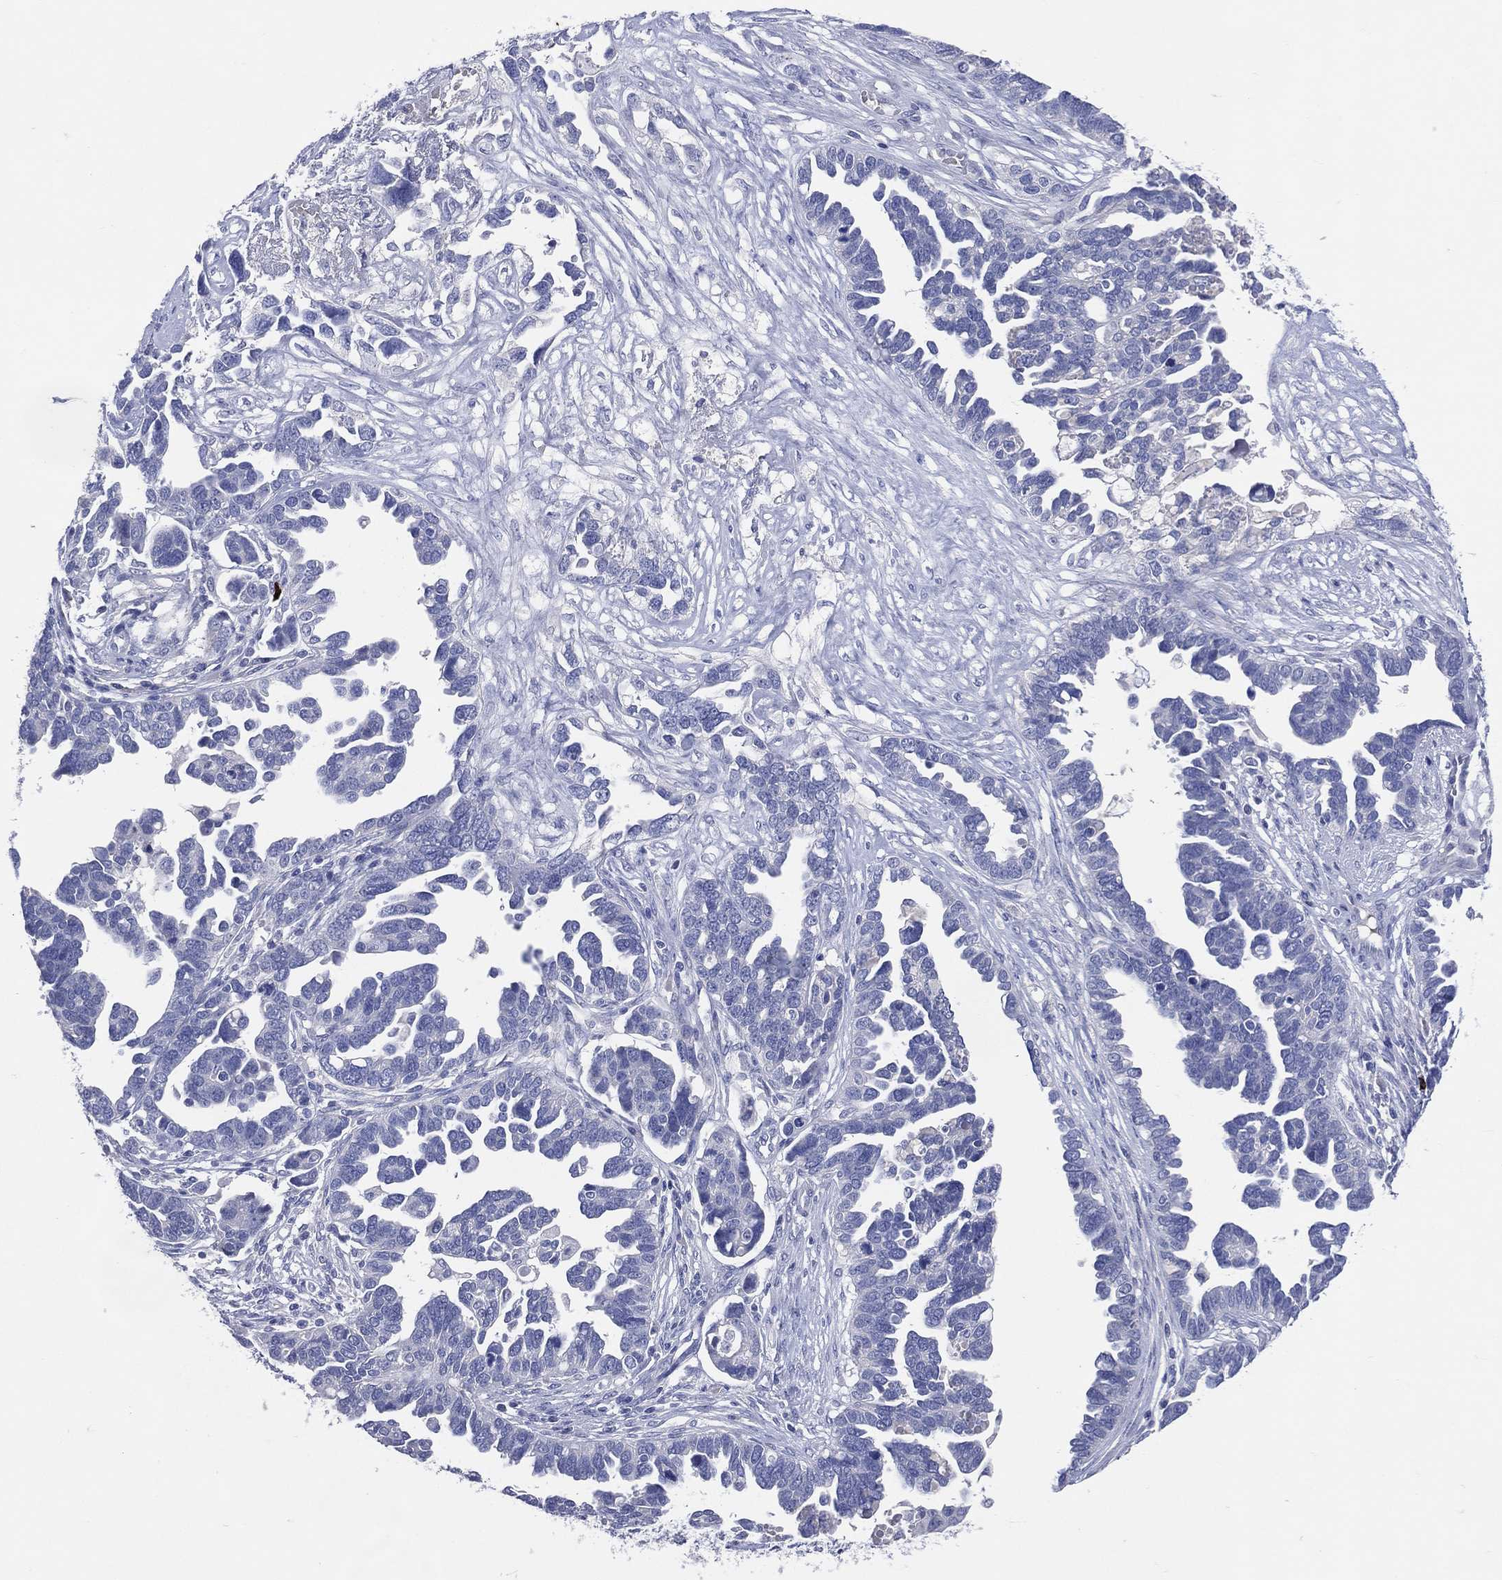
{"staining": {"intensity": "negative", "quantity": "none", "location": "none"}, "tissue": "ovarian cancer", "cell_type": "Tumor cells", "image_type": "cancer", "snomed": [{"axis": "morphology", "description": "Cystadenocarcinoma, serous, NOS"}, {"axis": "topography", "description": "Ovary"}], "caption": "Tumor cells are negative for brown protein staining in serous cystadenocarcinoma (ovarian).", "gene": "DNAH6", "patient": {"sex": "female", "age": 54}}